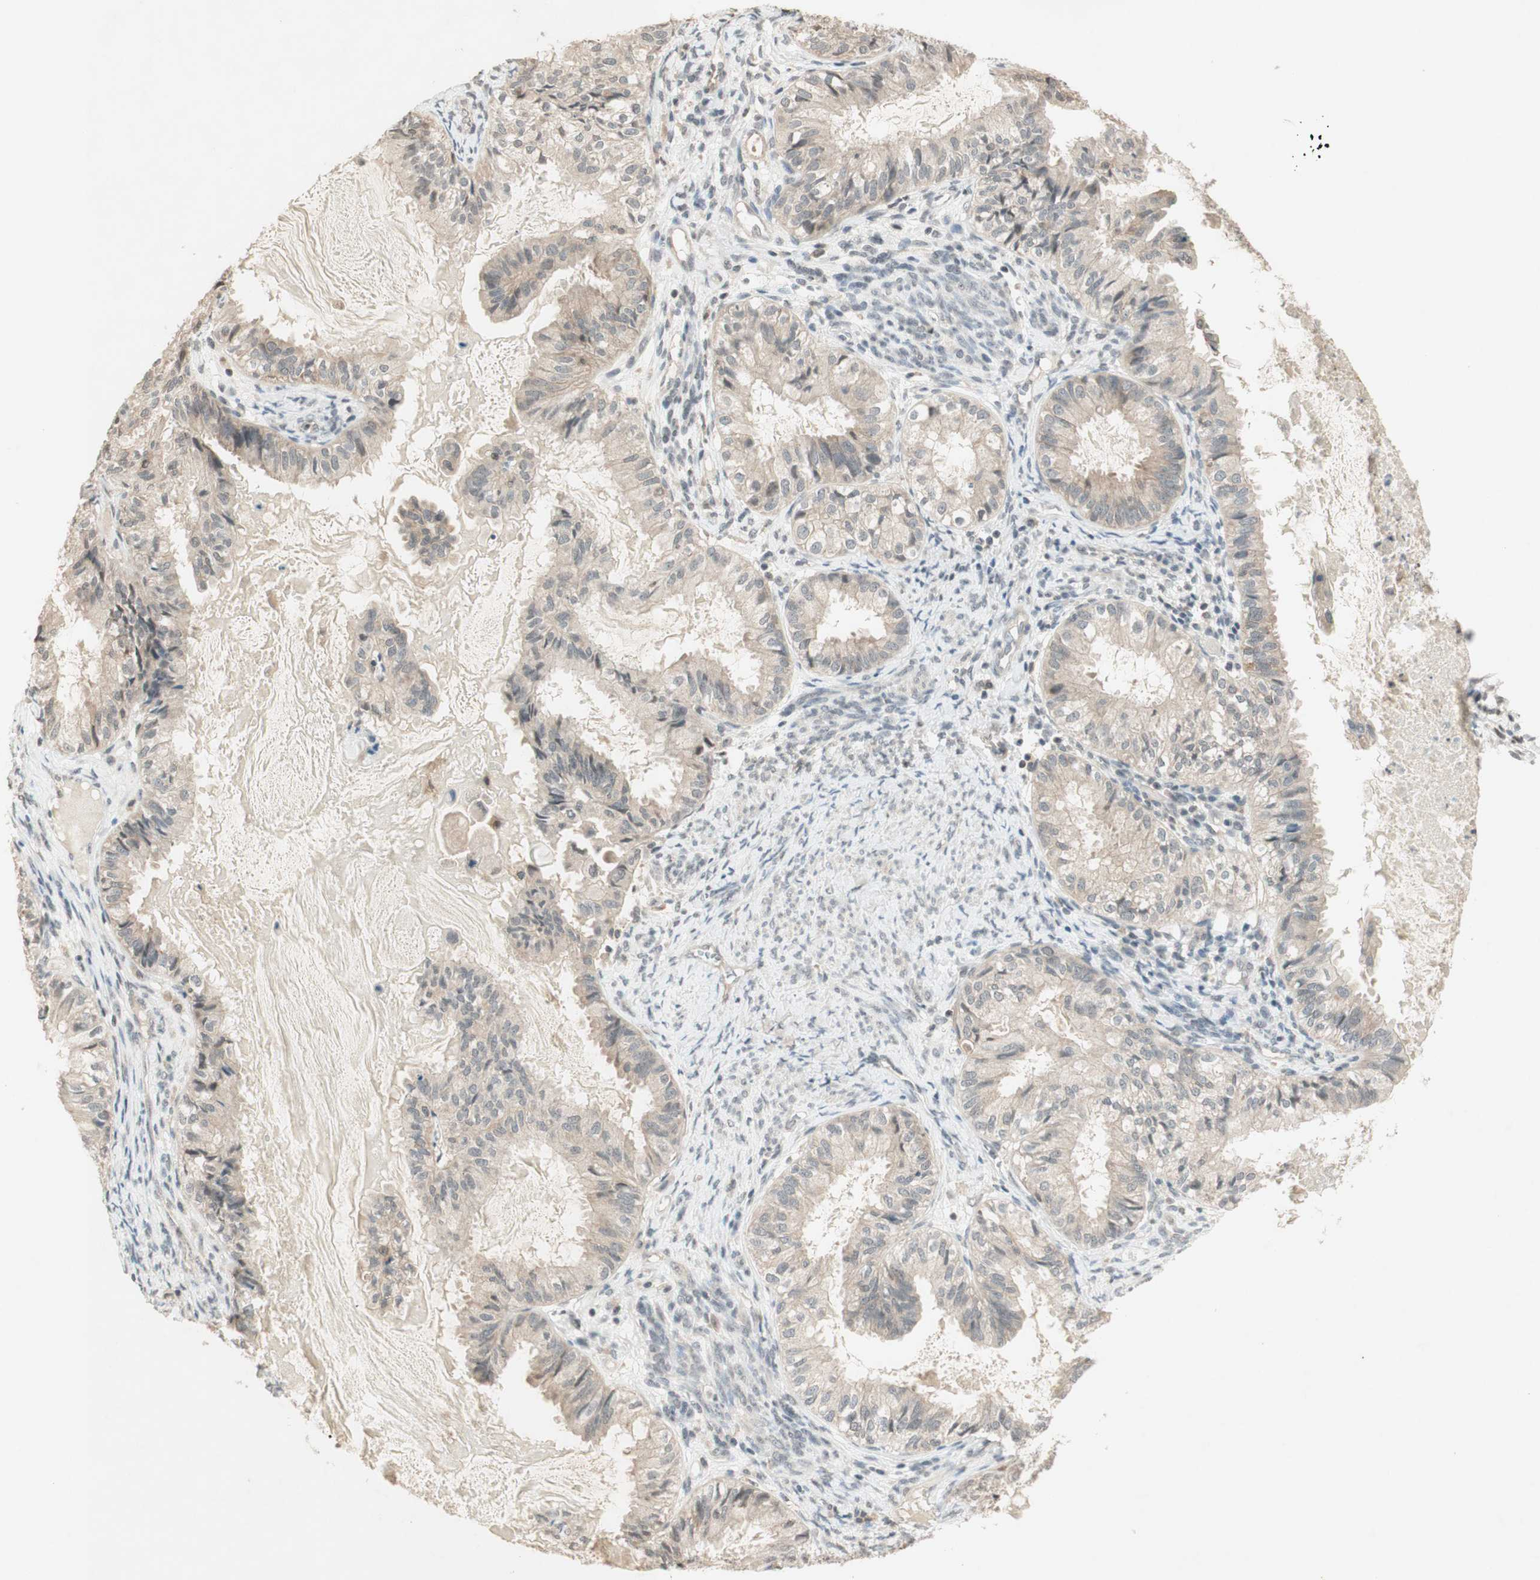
{"staining": {"intensity": "negative", "quantity": "none", "location": "none"}, "tissue": "cervical cancer", "cell_type": "Tumor cells", "image_type": "cancer", "snomed": [{"axis": "morphology", "description": "Normal tissue, NOS"}, {"axis": "morphology", "description": "Adenocarcinoma, NOS"}, {"axis": "topography", "description": "Cervix"}, {"axis": "topography", "description": "Endometrium"}], "caption": "High power microscopy photomicrograph of an immunohistochemistry histopathology image of cervical adenocarcinoma, revealing no significant staining in tumor cells.", "gene": "GLI1", "patient": {"sex": "female", "age": 86}}